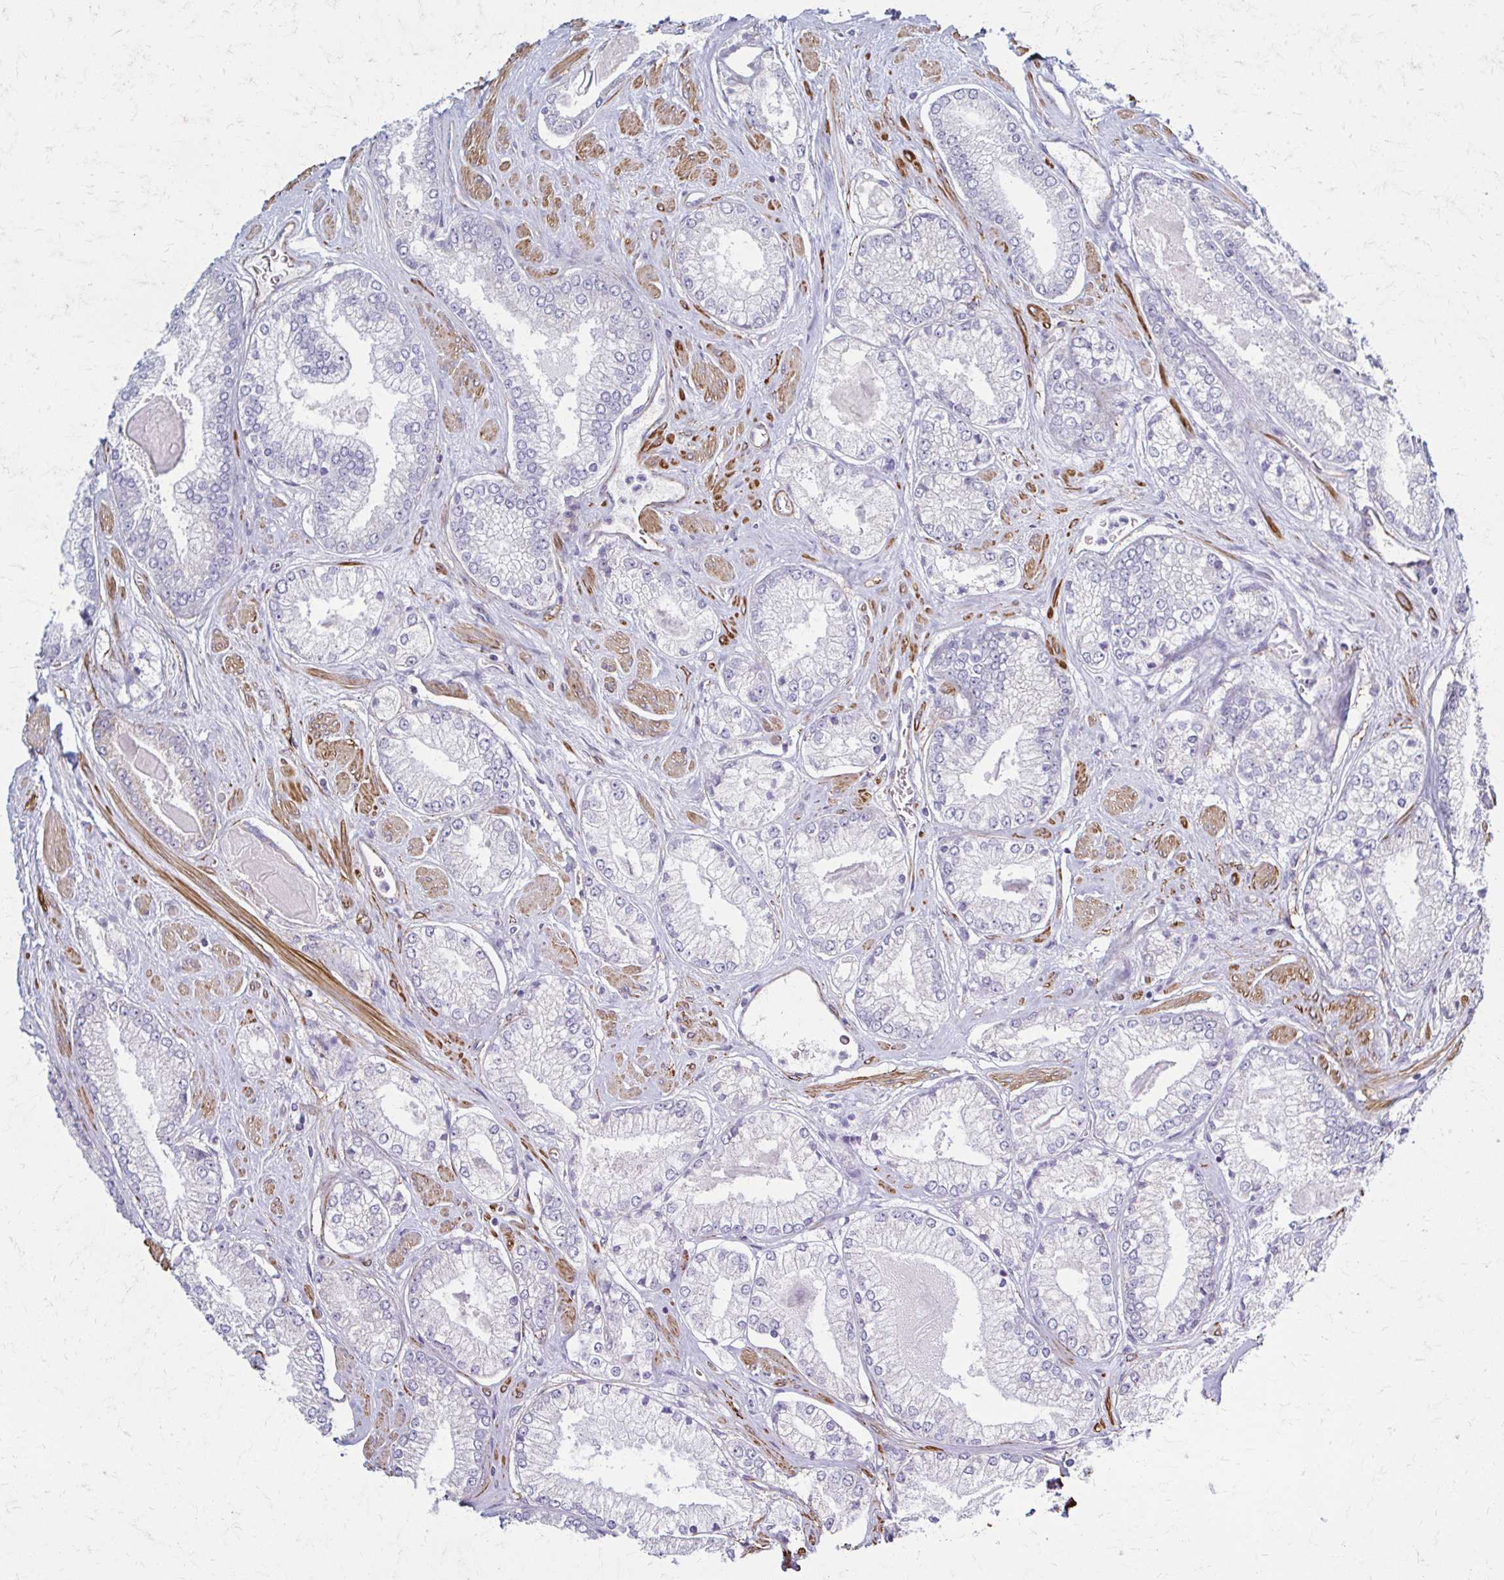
{"staining": {"intensity": "negative", "quantity": "none", "location": "none"}, "tissue": "prostate cancer", "cell_type": "Tumor cells", "image_type": "cancer", "snomed": [{"axis": "morphology", "description": "Adenocarcinoma, Low grade"}, {"axis": "topography", "description": "Prostate"}], "caption": "Immunohistochemical staining of prostate low-grade adenocarcinoma exhibits no significant expression in tumor cells.", "gene": "TIMMDC1", "patient": {"sex": "male", "age": 67}}